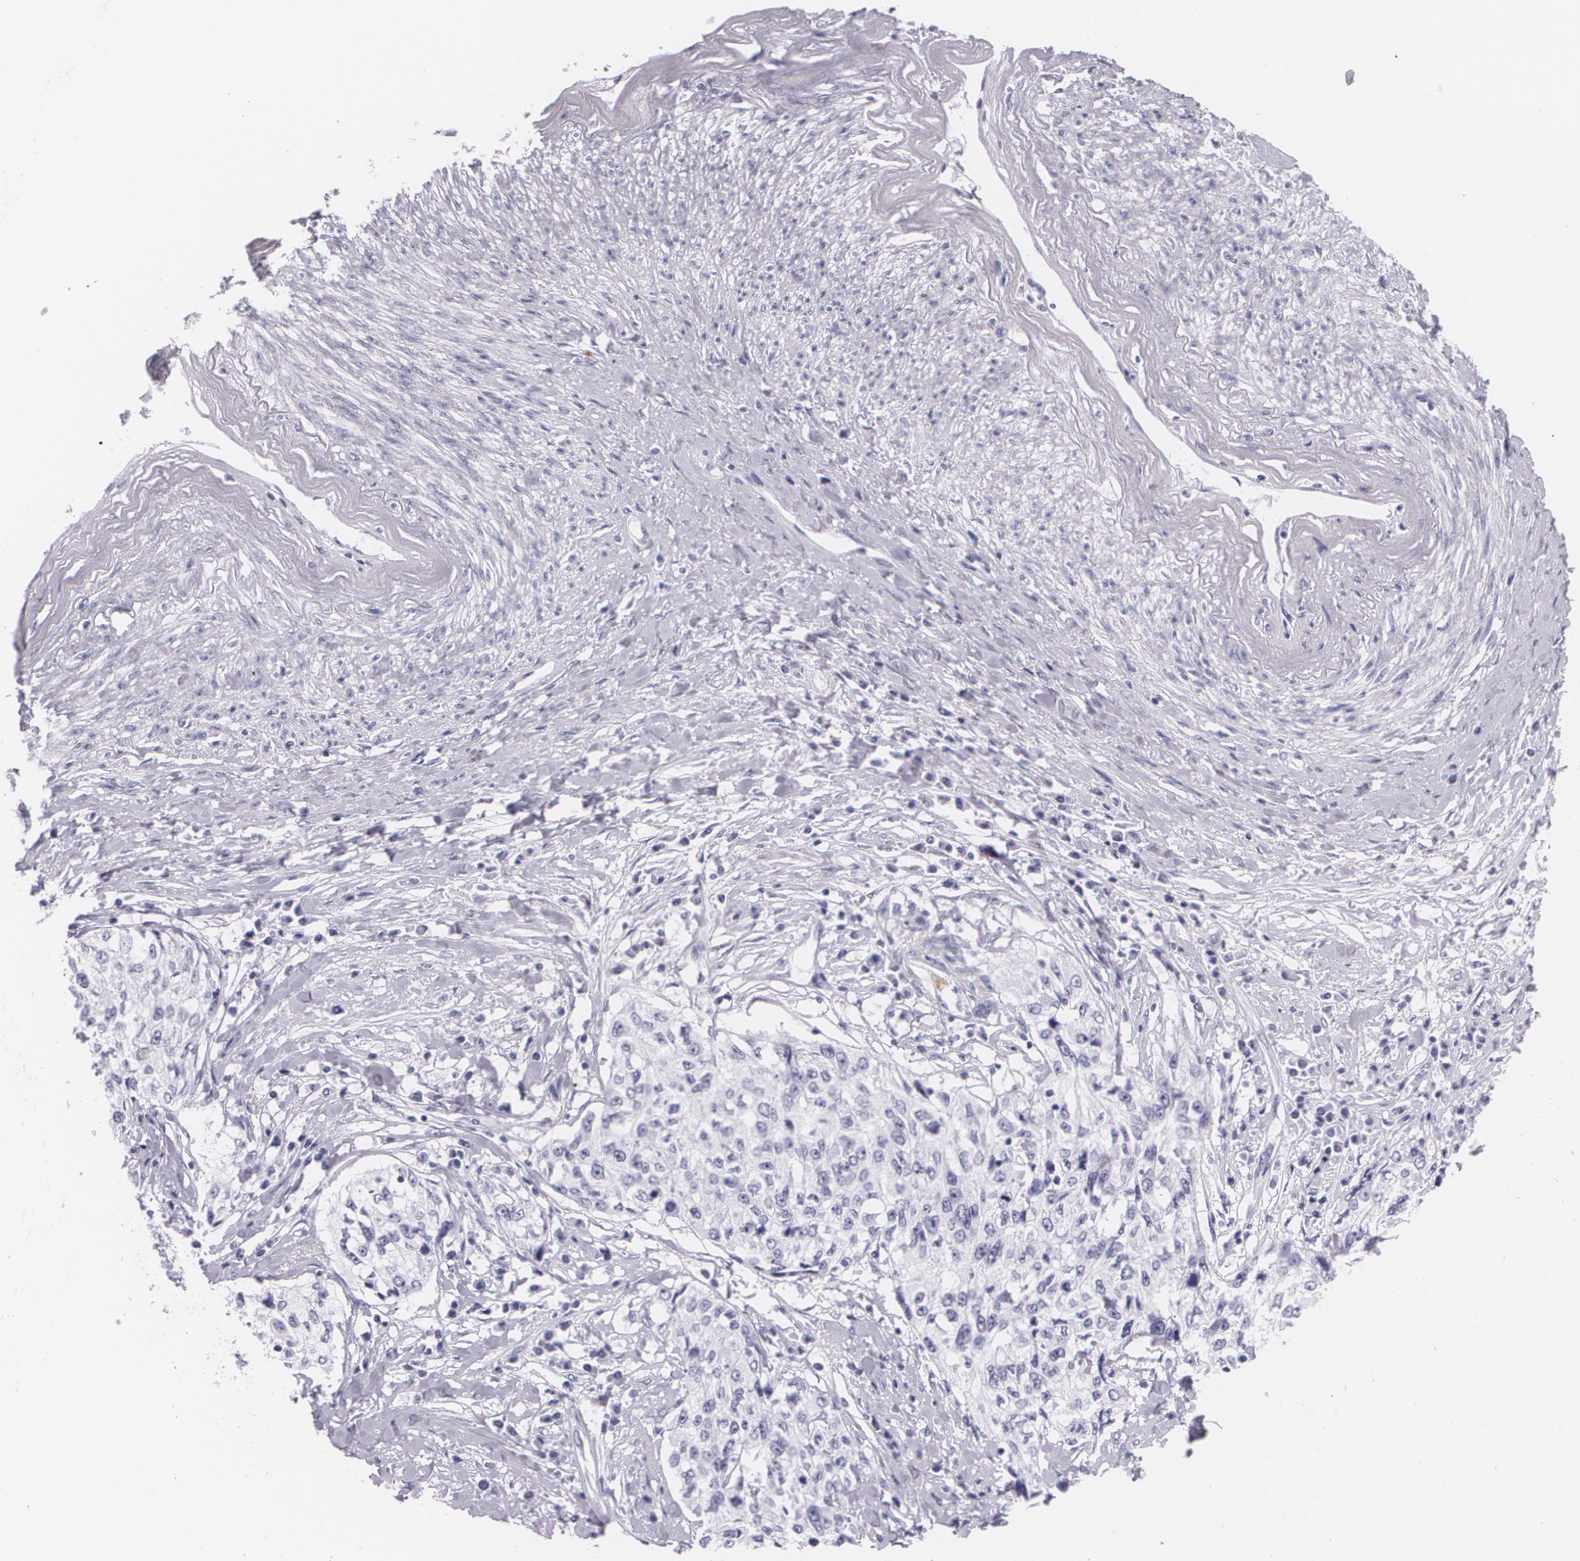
{"staining": {"intensity": "negative", "quantity": "none", "location": "none"}, "tissue": "cervical cancer", "cell_type": "Tumor cells", "image_type": "cancer", "snomed": [{"axis": "morphology", "description": "Squamous cell carcinoma, NOS"}, {"axis": "topography", "description": "Cervix"}], "caption": "The micrograph exhibits no staining of tumor cells in cervical cancer (squamous cell carcinoma). (DAB (3,3'-diaminobenzidine) immunohistochemistry with hematoxylin counter stain).", "gene": "DLG4", "patient": {"sex": "female", "age": 57}}